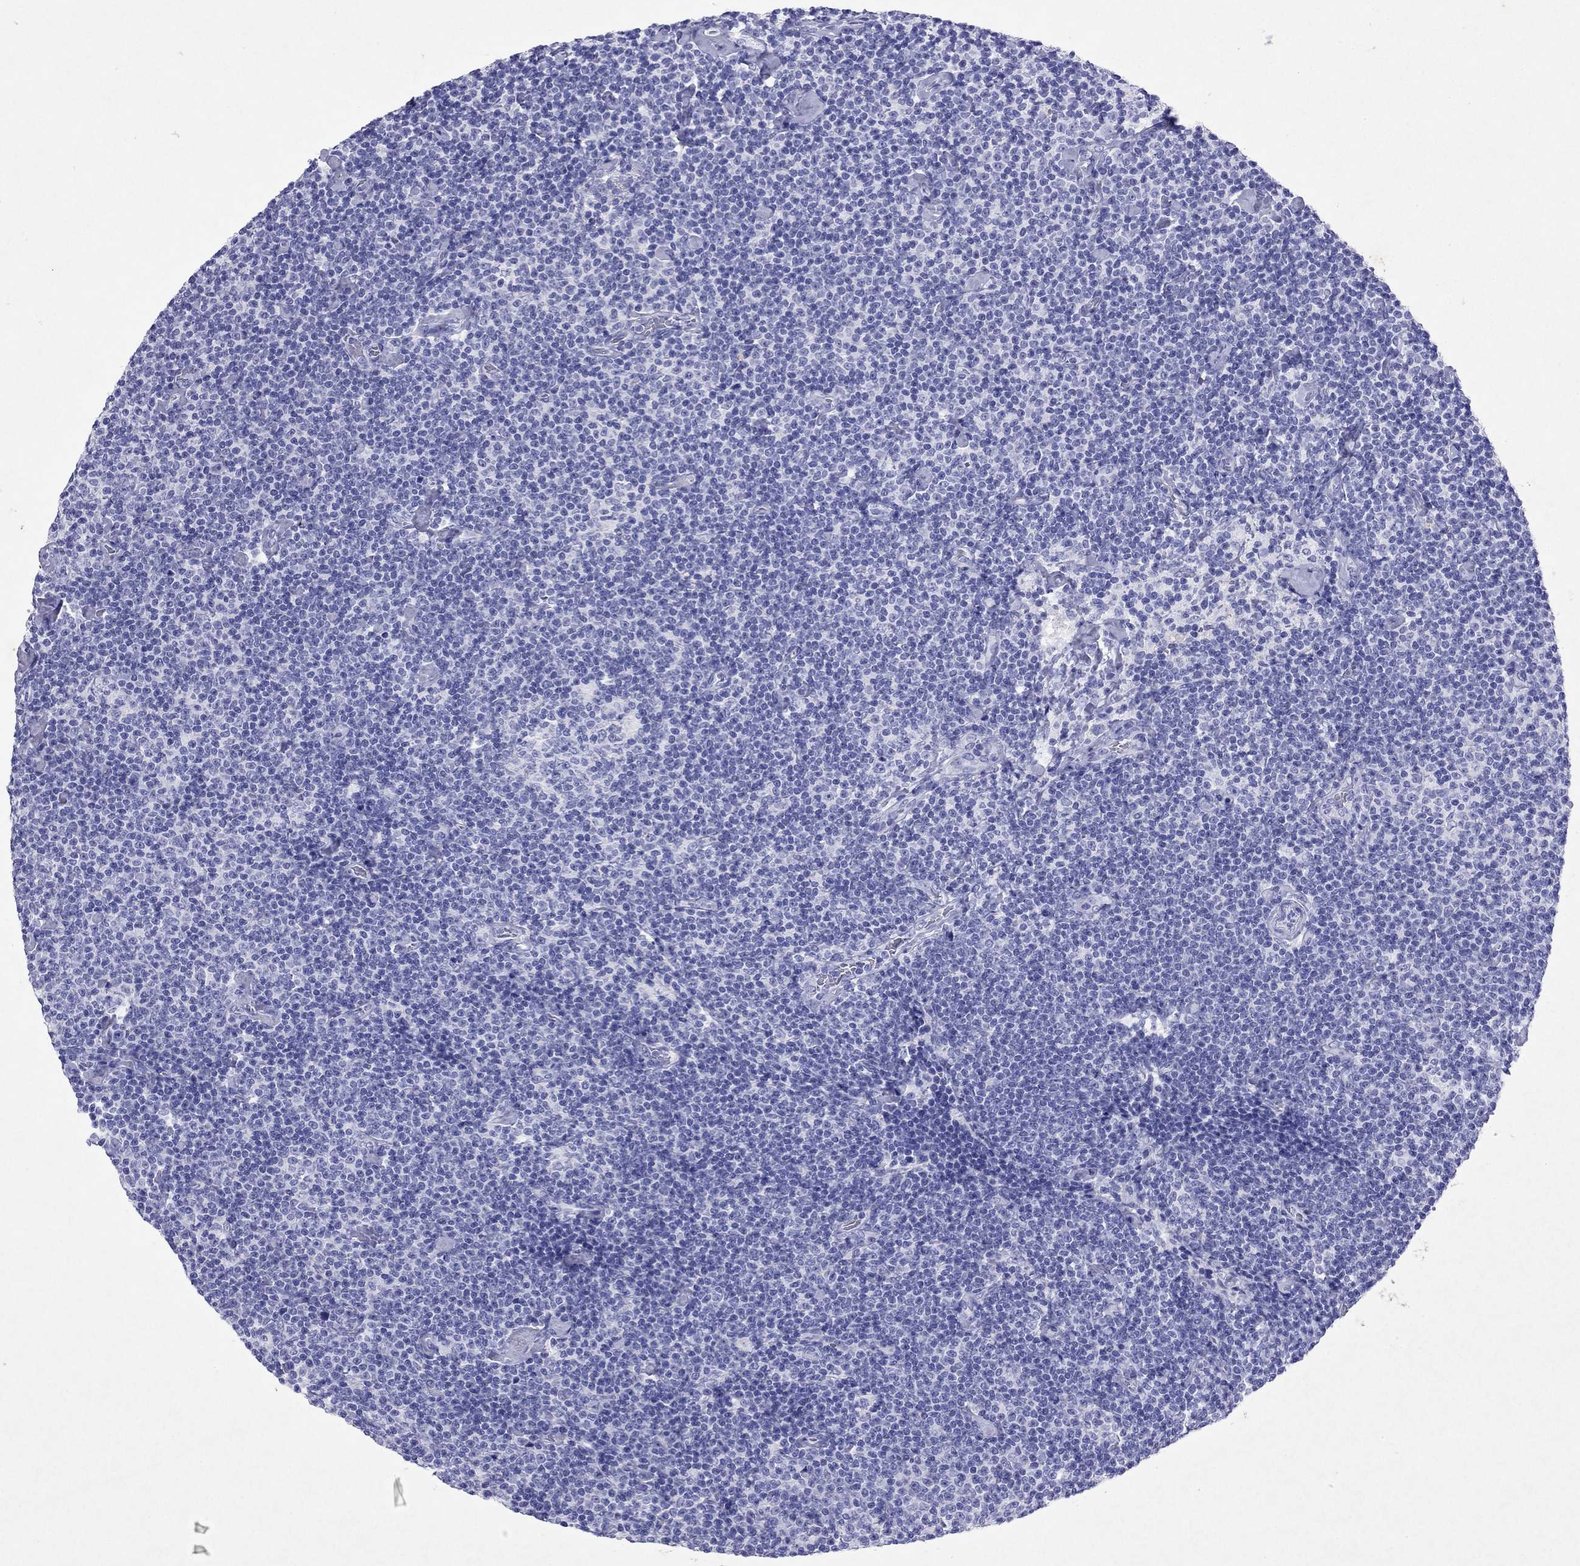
{"staining": {"intensity": "negative", "quantity": "none", "location": "none"}, "tissue": "lymphoma", "cell_type": "Tumor cells", "image_type": "cancer", "snomed": [{"axis": "morphology", "description": "Malignant lymphoma, non-Hodgkin's type, Low grade"}, {"axis": "topography", "description": "Lymph node"}], "caption": "This image is of lymphoma stained with IHC to label a protein in brown with the nuclei are counter-stained blue. There is no positivity in tumor cells.", "gene": "ARMC12", "patient": {"sex": "male", "age": 81}}